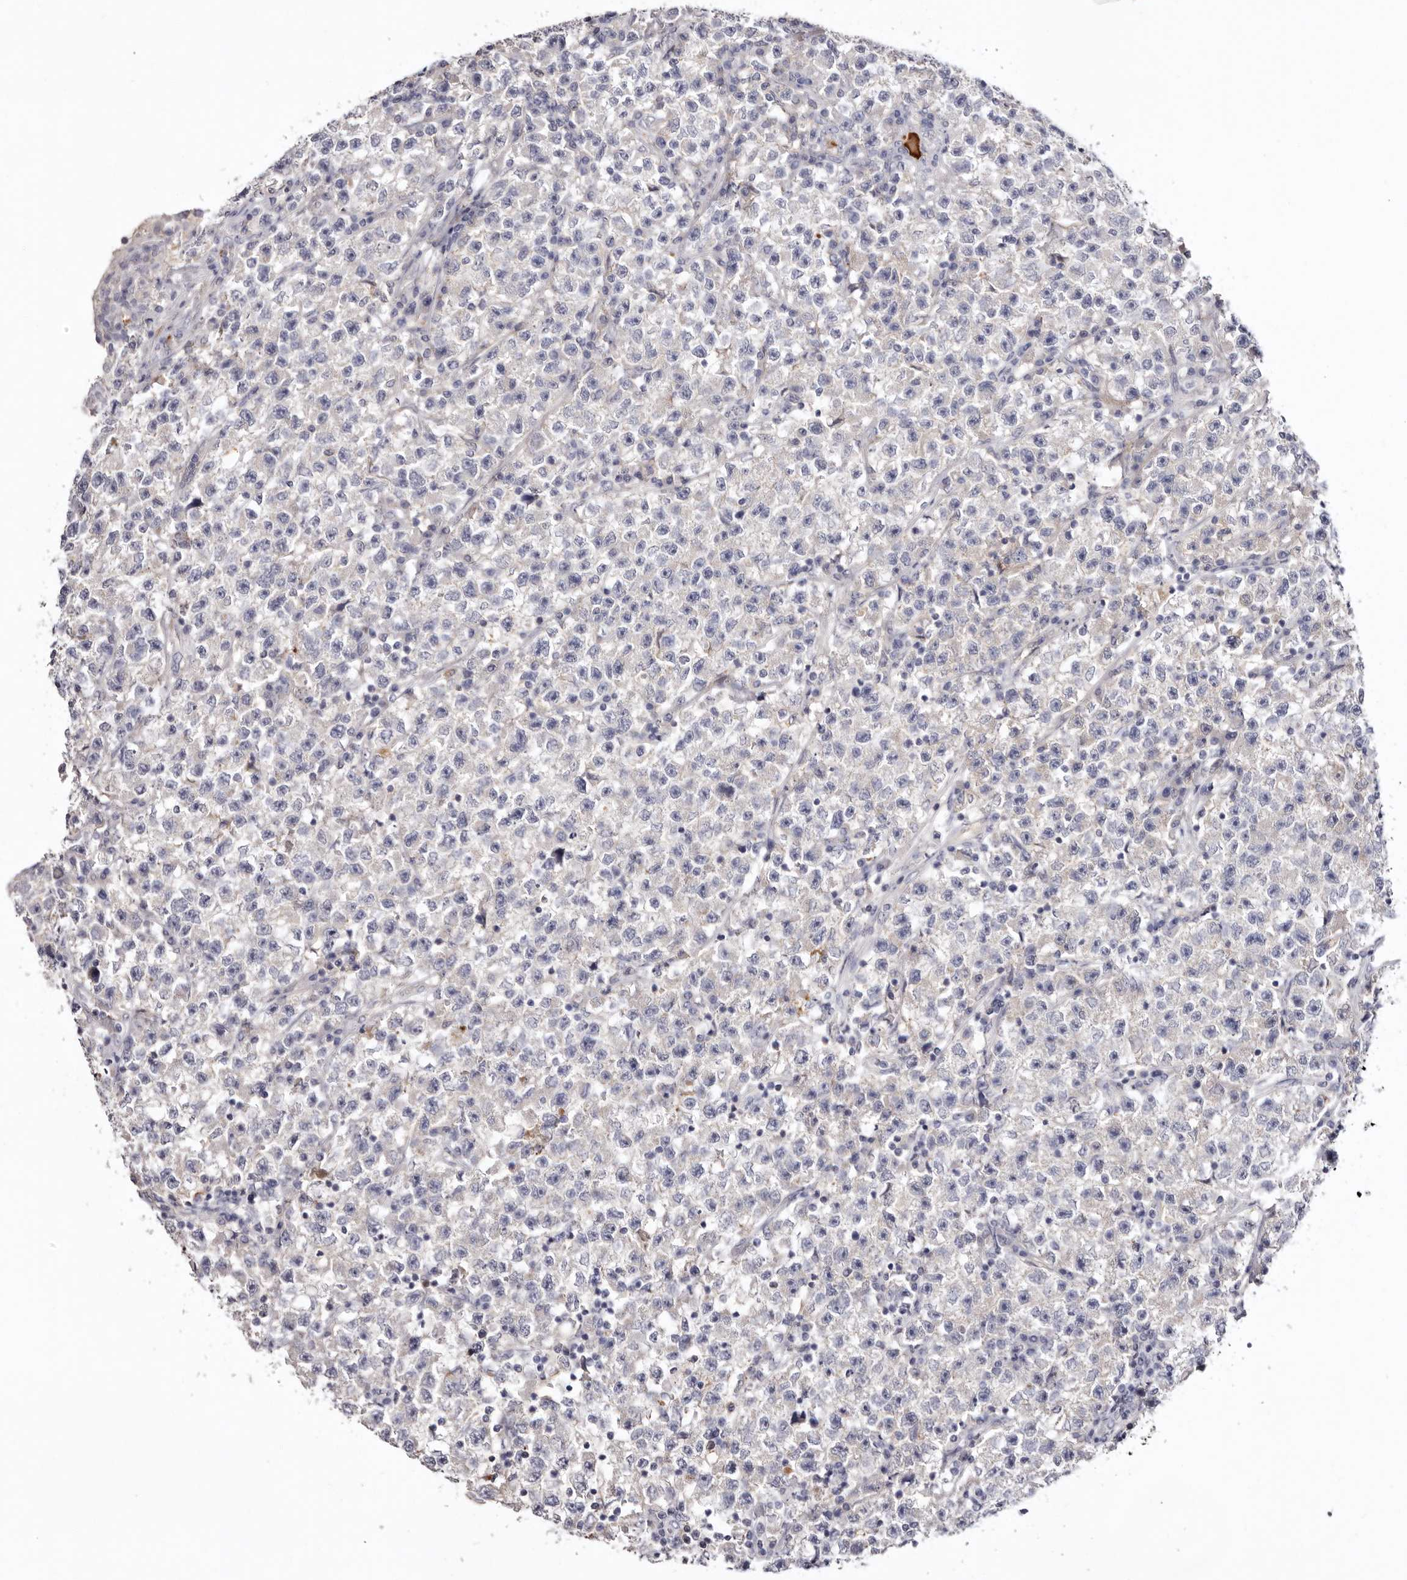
{"staining": {"intensity": "negative", "quantity": "none", "location": "none"}, "tissue": "testis cancer", "cell_type": "Tumor cells", "image_type": "cancer", "snomed": [{"axis": "morphology", "description": "Seminoma, NOS"}, {"axis": "topography", "description": "Testis"}], "caption": "IHC image of human seminoma (testis) stained for a protein (brown), which demonstrates no expression in tumor cells.", "gene": "LMLN", "patient": {"sex": "male", "age": 22}}